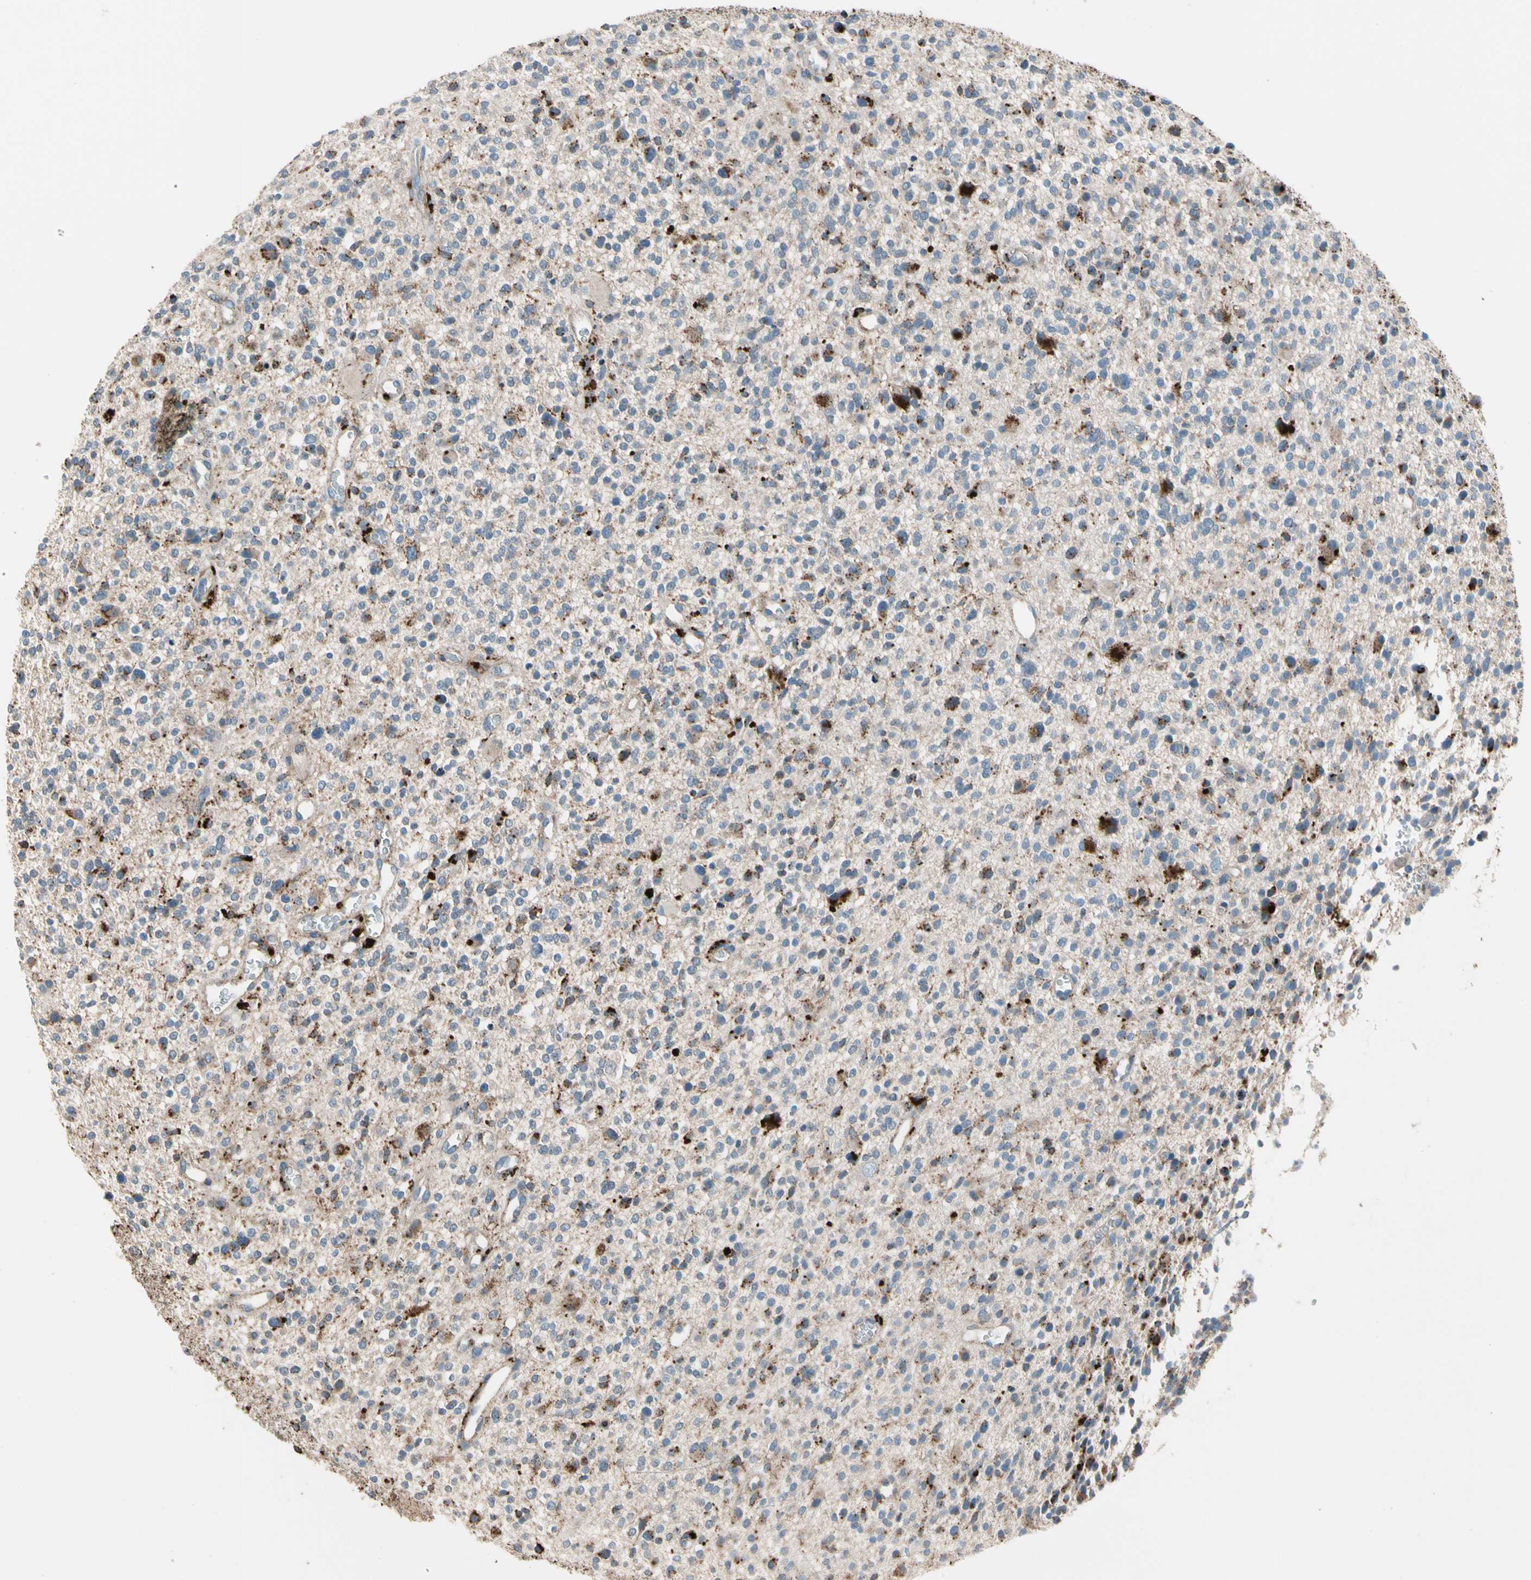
{"staining": {"intensity": "strong", "quantity": "<25%", "location": "cytoplasmic/membranous"}, "tissue": "glioma", "cell_type": "Tumor cells", "image_type": "cancer", "snomed": [{"axis": "morphology", "description": "Glioma, malignant, High grade"}, {"axis": "topography", "description": "Brain"}], "caption": "Tumor cells demonstrate strong cytoplasmic/membranous staining in approximately <25% of cells in high-grade glioma (malignant).", "gene": "GM2A", "patient": {"sex": "male", "age": 48}}